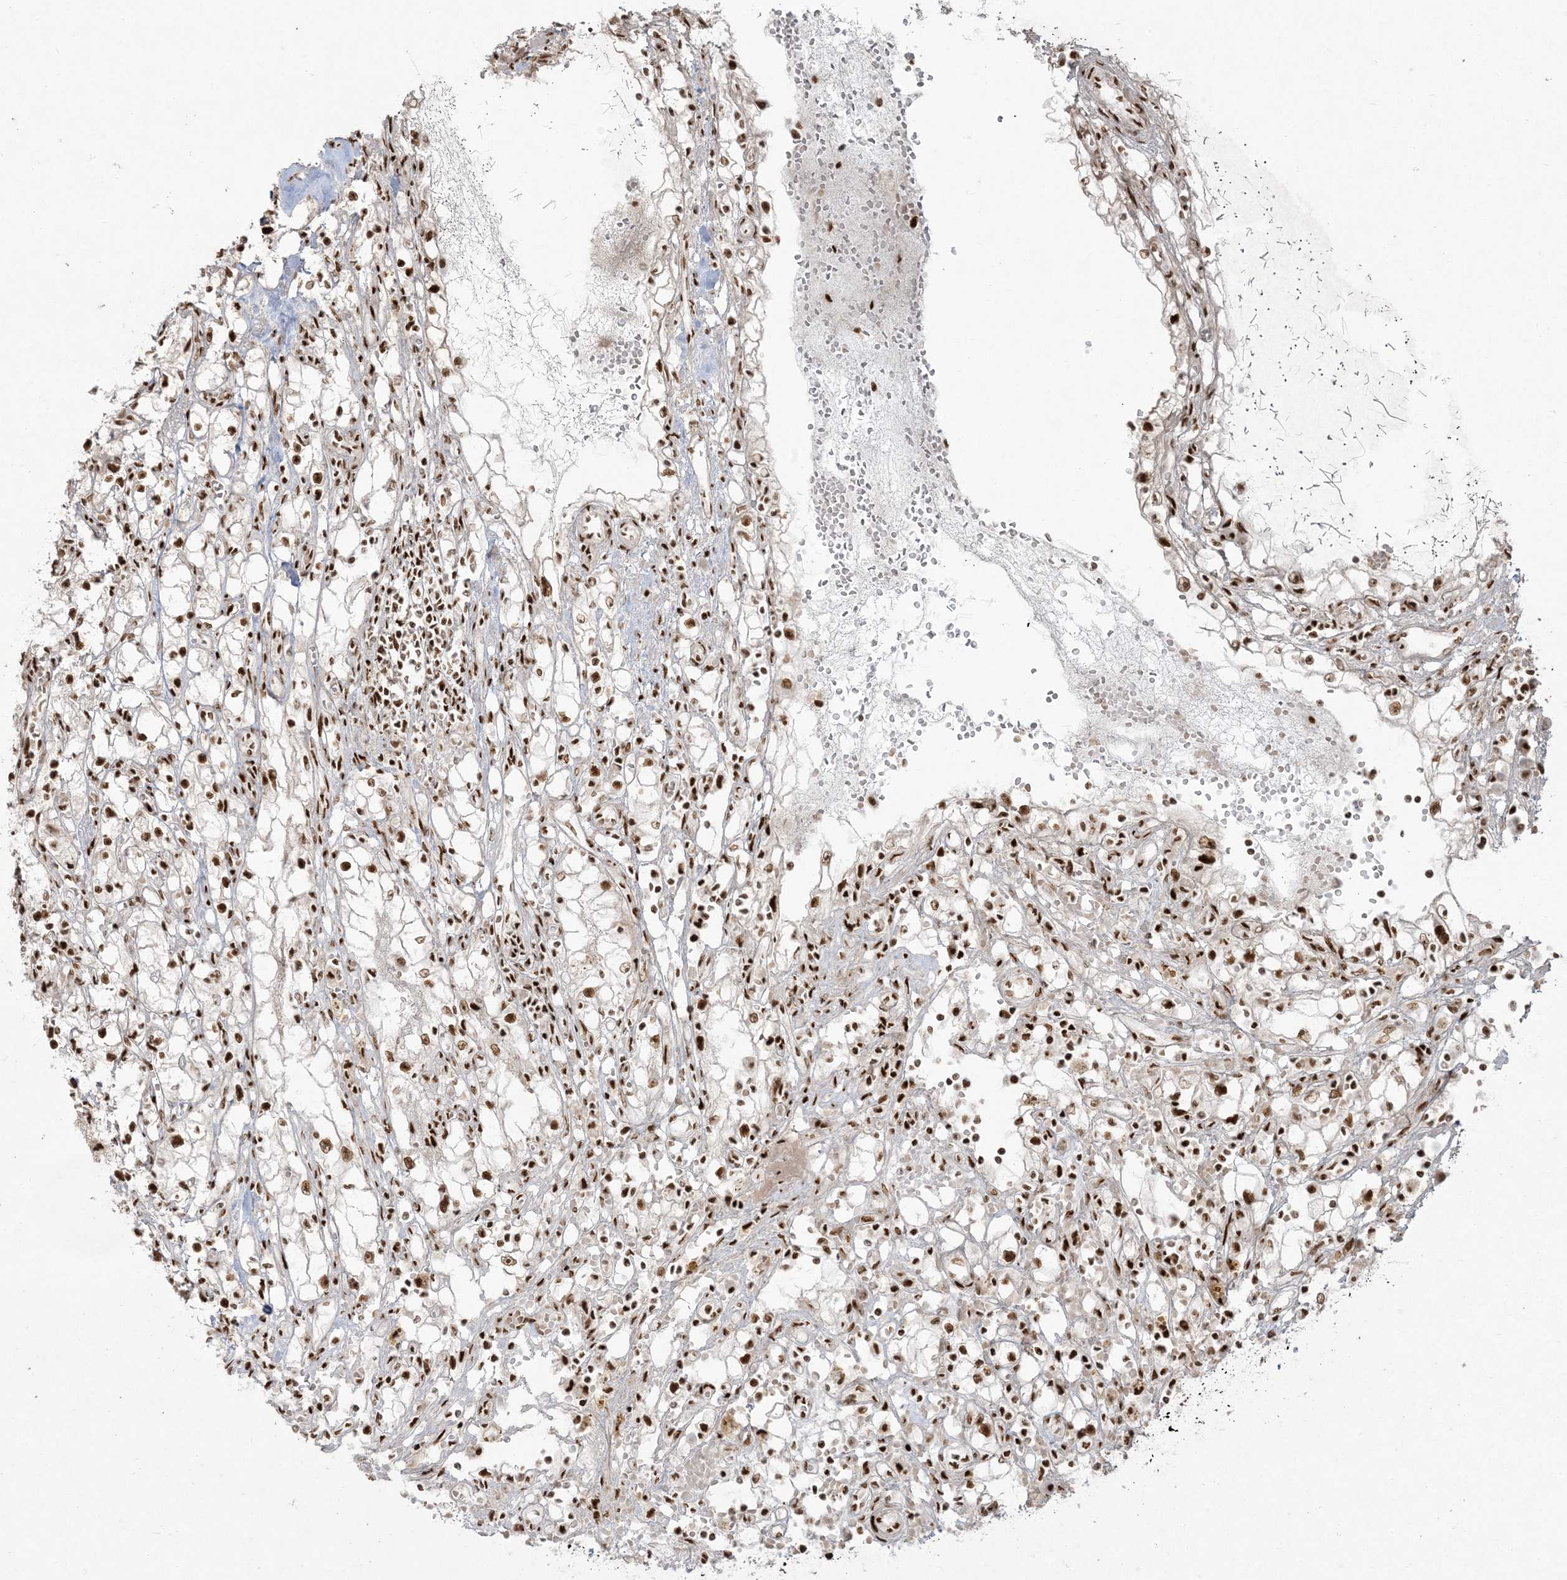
{"staining": {"intensity": "strong", "quantity": ">75%", "location": "nuclear"}, "tissue": "renal cancer", "cell_type": "Tumor cells", "image_type": "cancer", "snomed": [{"axis": "morphology", "description": "Adenocarcinoma, NOS"}, {"axis": "topography", "description": "Kidney"}], "caption": "The immunohistochemical stain highlights strong nuclear positivity in tumor cells of renal adenocarcinoma tissue. (DAB IHC with brightfield microscopy, high magnification).", "gene": "RBM10", "patient": {"sex": "male", "age": 56}}